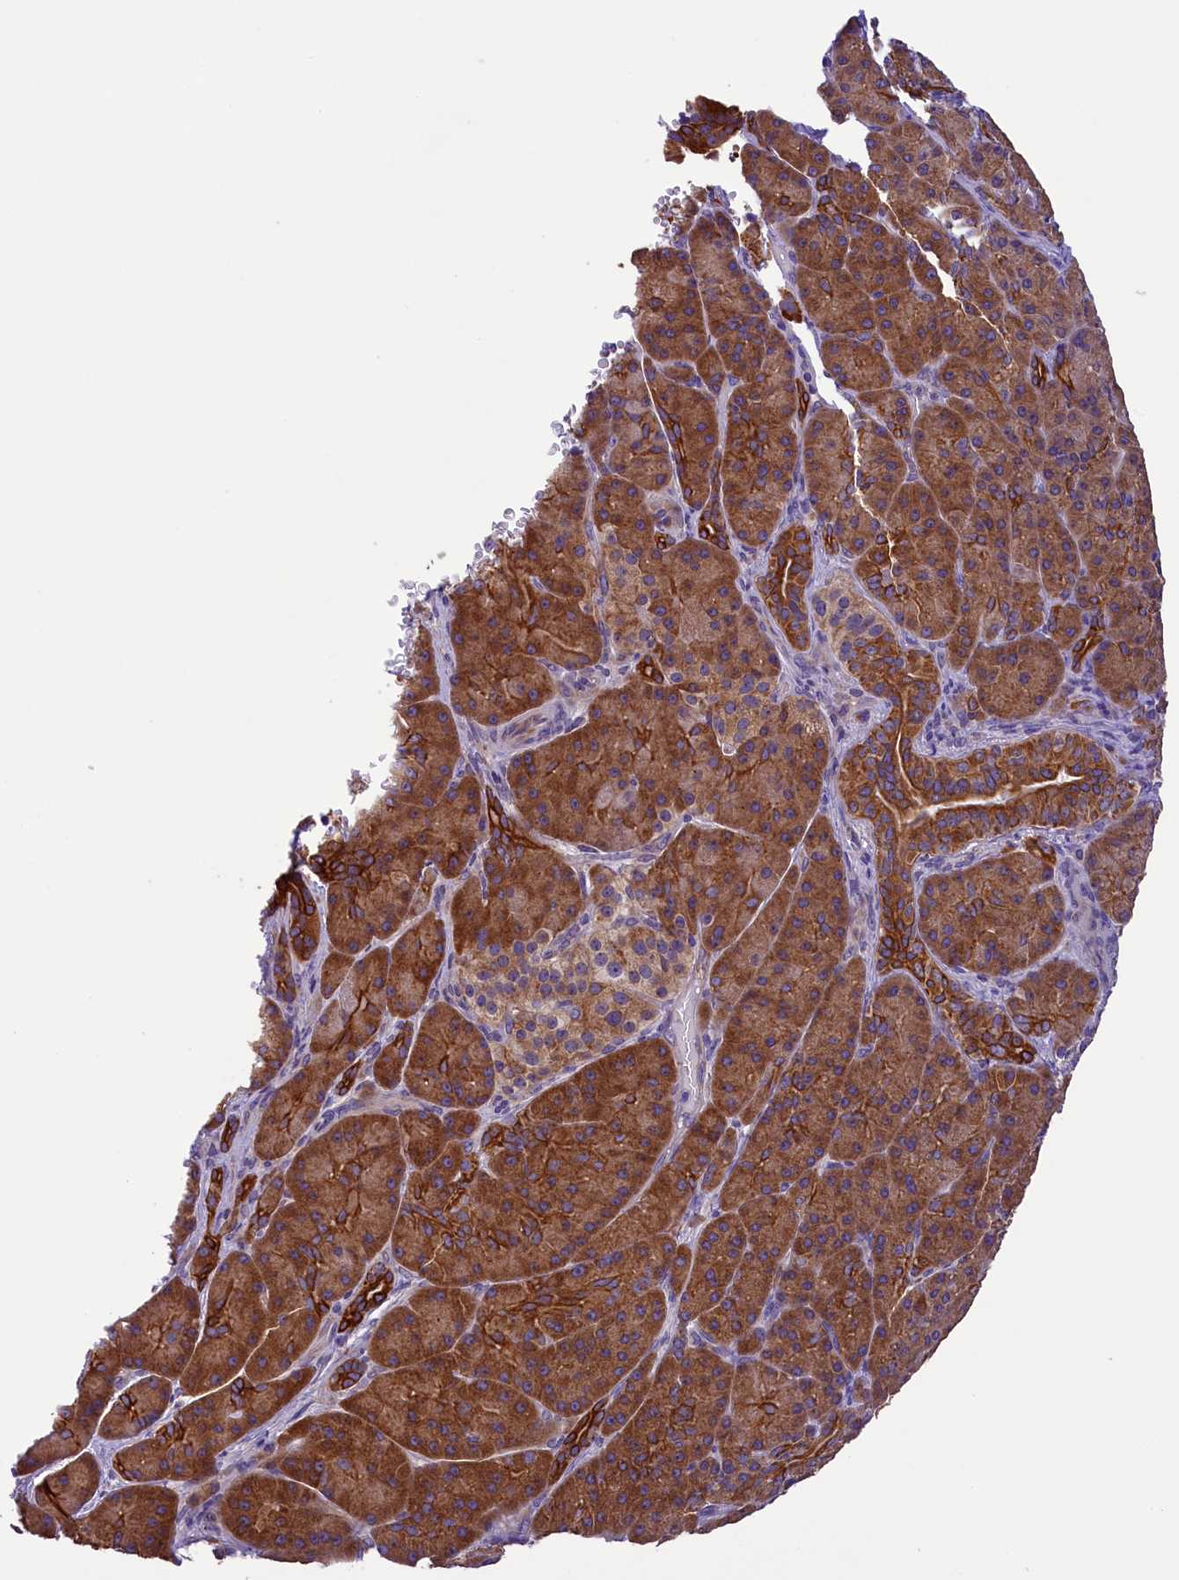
{"staining": {"intensity": "strong", "quantity": ">75%", "location": "cytoplasmic/membranous"}, "tissue": "pancreatic cancer", "cell_type": "Tumor cells", "image_type": "cancer", "snomed": [{"axis": "morphology", "description": "Adenocarcinoma, NOS"}, {"axis": "topography", "description": "Pancreas"}], "caption": "Brown immunohistochemical staining in pancreatic cancer shows strong cytoplasmic/membranous positivity in about >75% of tumor cells. (brown staining indicates protein expression, while blue staining denotes nuclei).", "gene": "LARP4", "patient": {"sex": "female", "age": 74}}